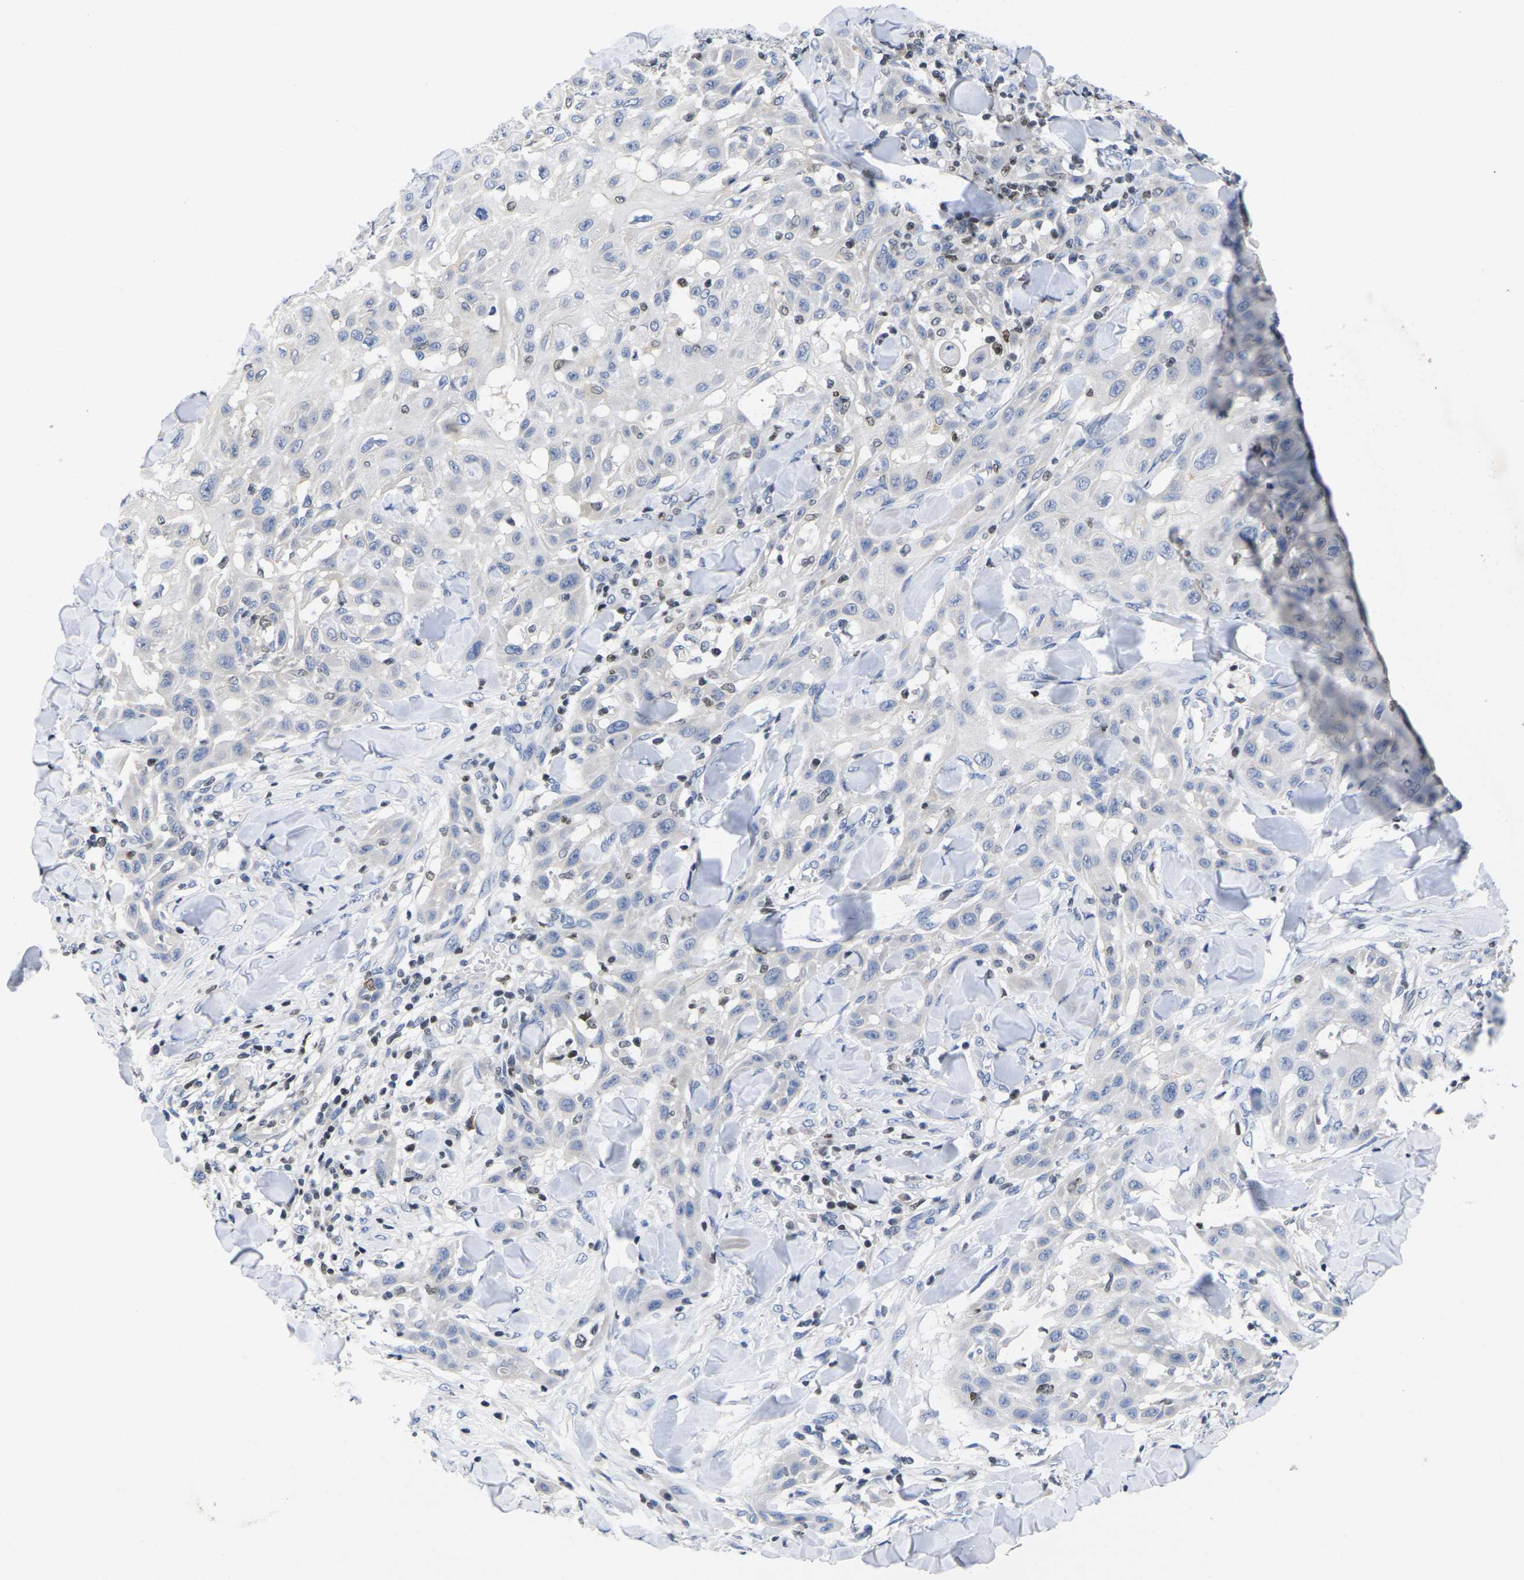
{"staining": {"intensity": "negative", "quantity": "none", "location": "none"}, "tissue": "skin cancer", "cell_type": "Tumor cells", "image_type": "cancer", "snomed": [{"axis": "morphology", "description": "Squamous cell carcinoma, NOS"}, {"axis": "topography", "description": "Skin"}], "caption": "IHC image of neoplastic tissue: skin cancer (squamous cell carcinoma) stained with DAB (3,3'-diaminobenzidine) demonstrates no significant protein positivity in tumor cells.", "gene": "IKZF1", "patient": {"sex": "male", "age": 24}}